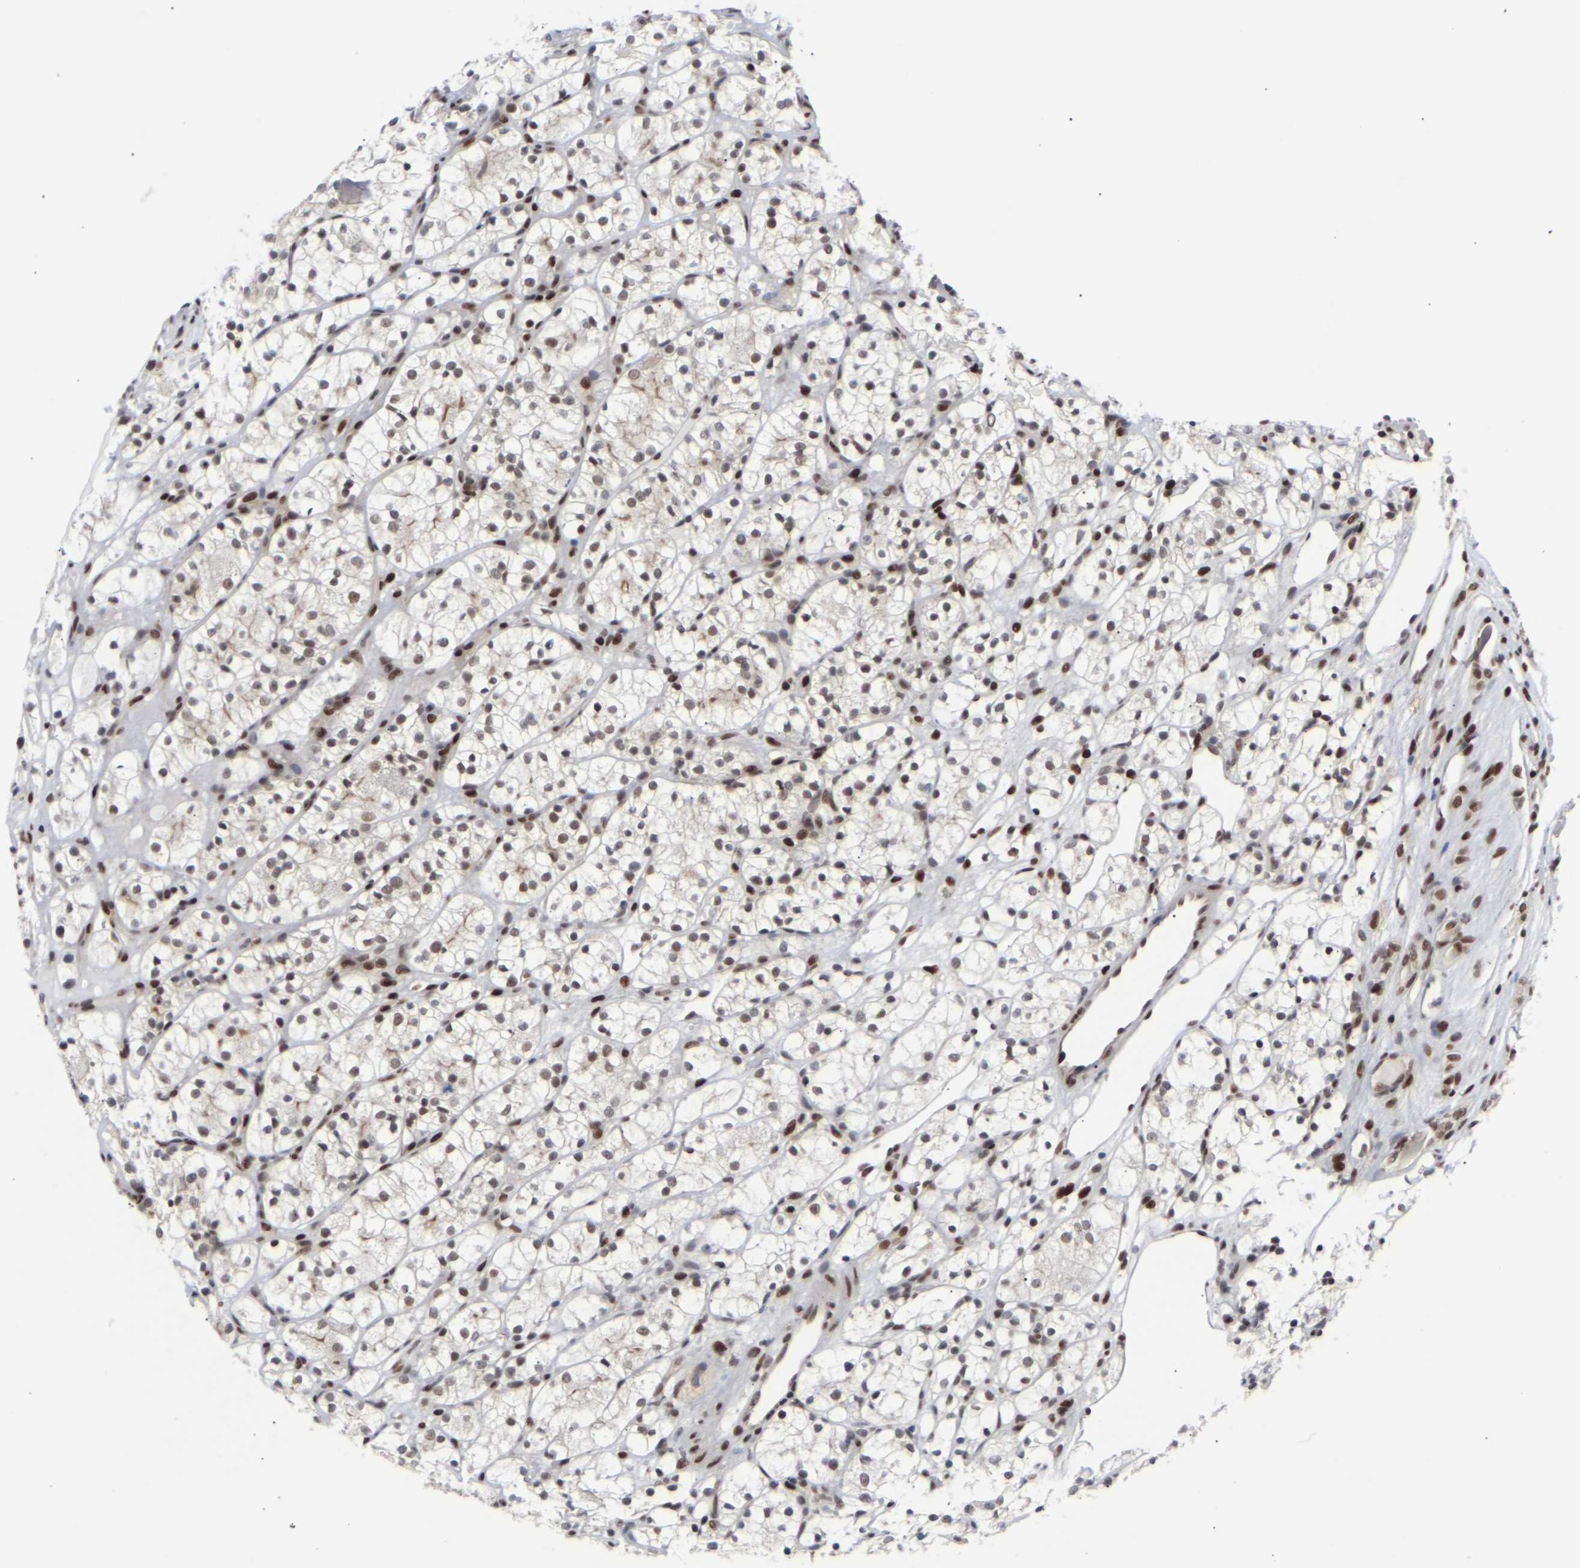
{"staining": {"intensity": "moderate", "quantity": ">75%", "location": "nuclear"}, "tissue": "renal cancer", "cell_type": "Tumor cells", "image_type": "cancer", "snomed": [{"axis": "morphology", "description": "Adenocarcinoma, NOS"}, {"axis": "topography", "description": "Kidney"}], "caption": "A brown stain shows moderate nuclear expression of a protein in human renal cancer tumor cells. (brown staining indicates protein expression, while blue staining denotes nuclei).", "gene": "SSBP2", "patient": {"sex": "female", "age": 60}}